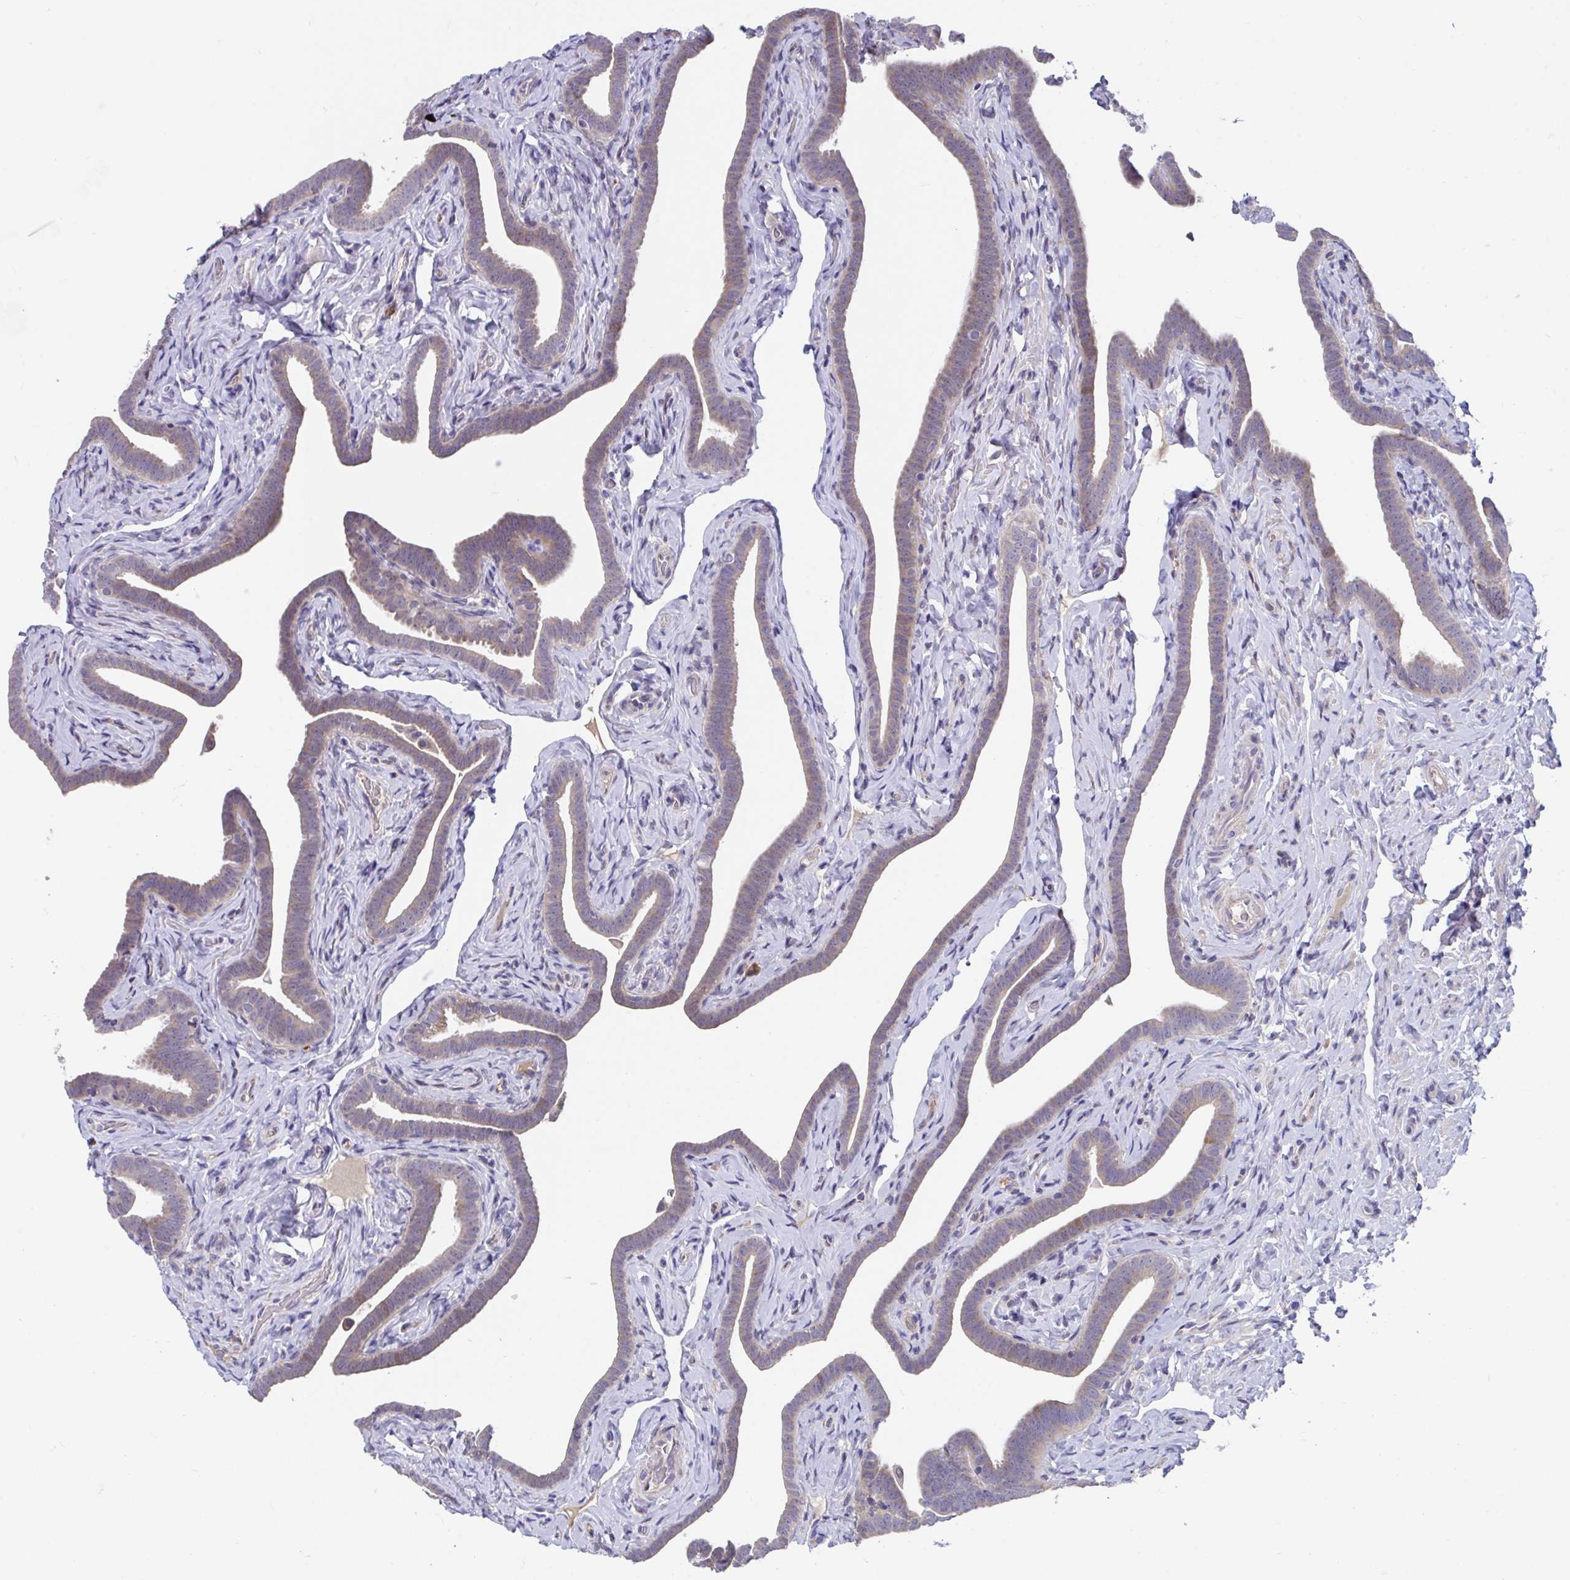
{"staining": {"intensity": "moderate", "quantity": "25%-75%", "location": "cytoplasmic/membranous"}, "tissue": "fallopian tube", "cell_type": "Glandular cells", "image_type": "normal", "snomed": [{"axis": "morphology", "description": "Normal tissue, NOS"}, {"axis": "topography", "description": "Fallopian tube"}], "caption": "Brown immunohistochemical staining in unremarkable fallopian tube shows moderate cytoplasmic/membranous expression in approximately 25%-75% of glandular cells.", "gene": "SUSD4", "patient": {"sex": "female", "age": 69}}